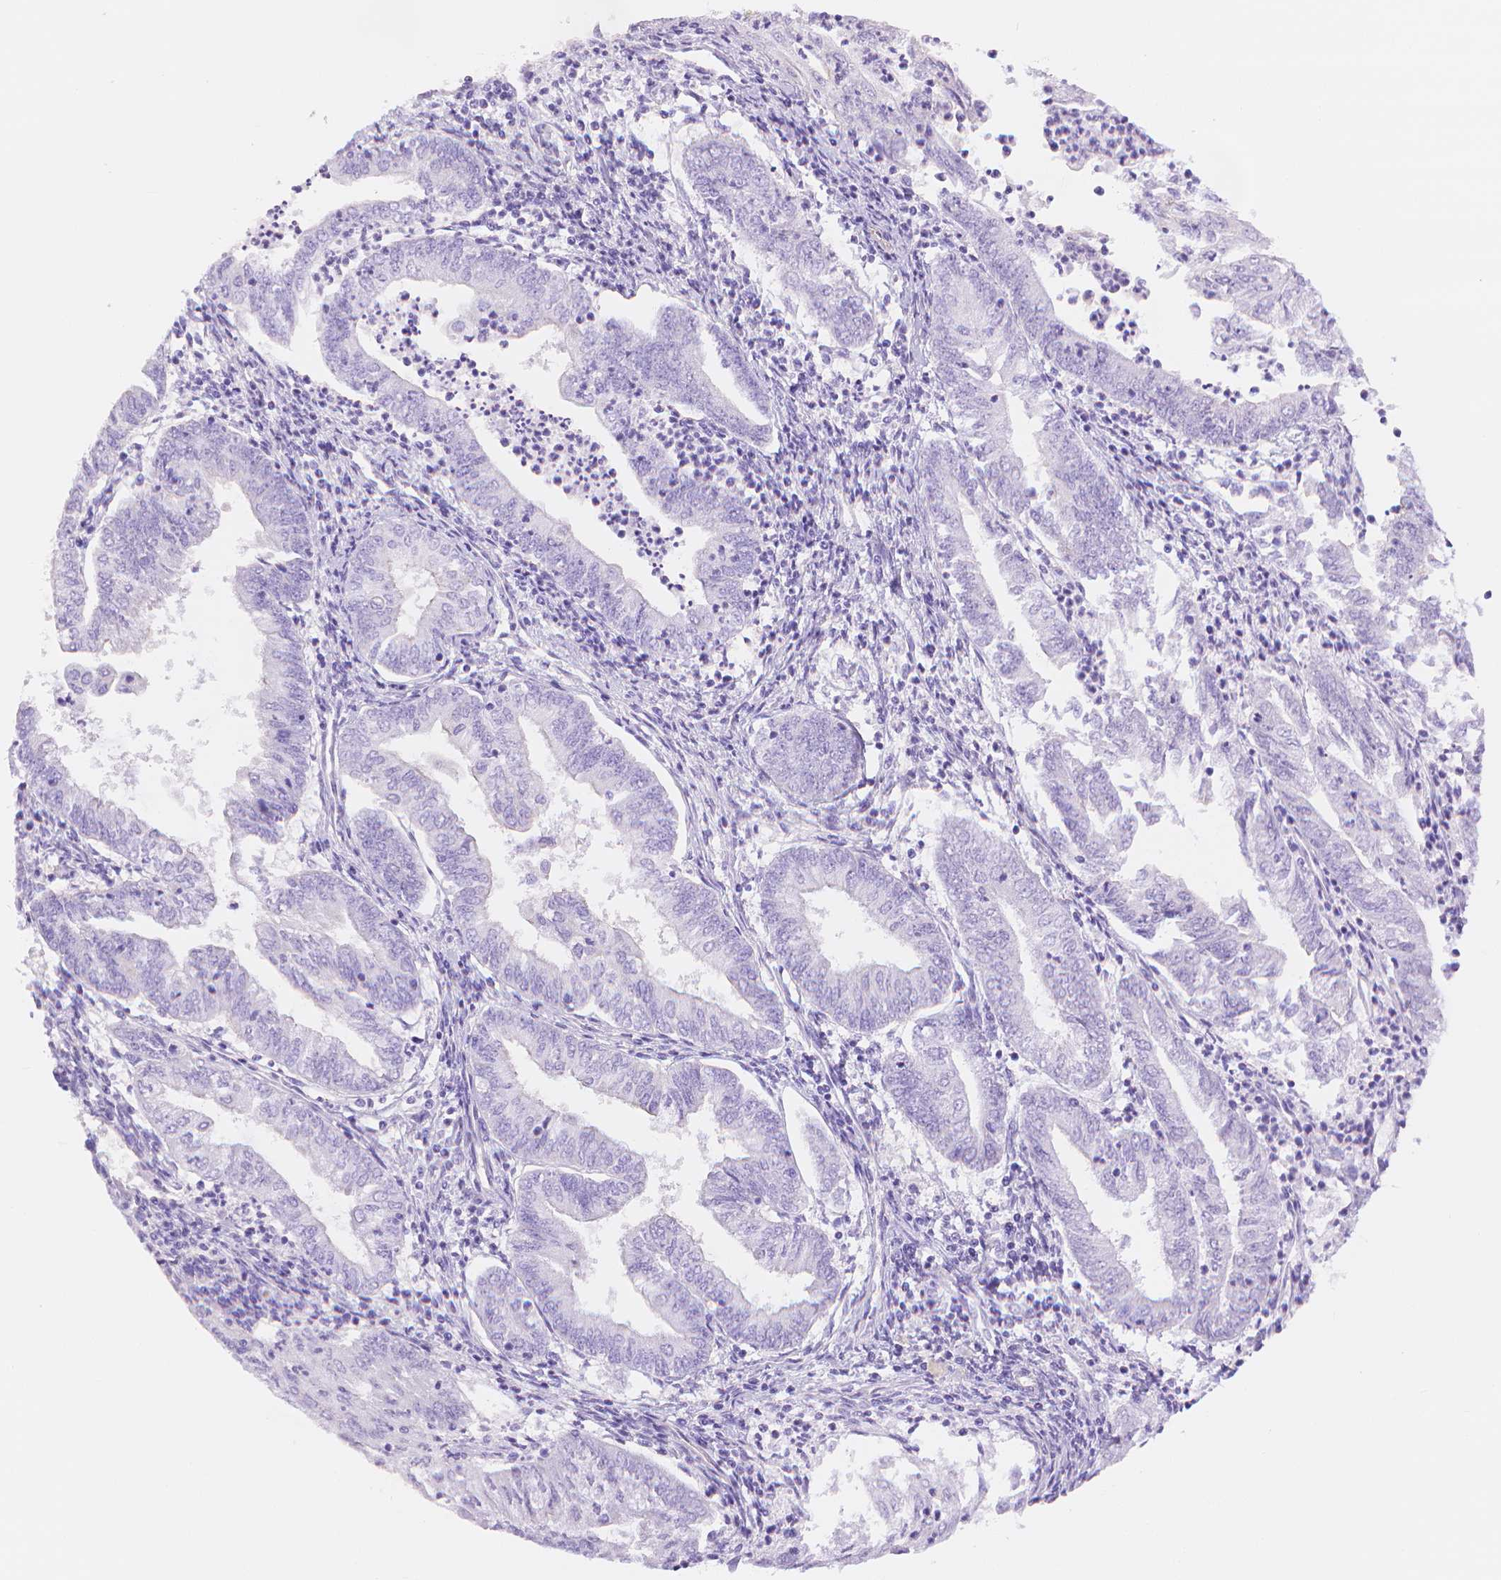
{"staining": {"intensity": "negative", "quantity": "none", "location": "none"}, "tissue": "endometrial cancer", "cell_type": "Tumor cells", "image_type": "cancer", "snomed": [{"axis": "morphology", "description": "Adenocarcinoma, NOS"}, {"axis": "topography", "description": "Endometrium"}], "caption": "Image shows no significant protein staining in tumor cells of adenocarcinoma (endometrial).", "gene": "SLC27A5", "patient": {"sex": "female", "age": 55}}